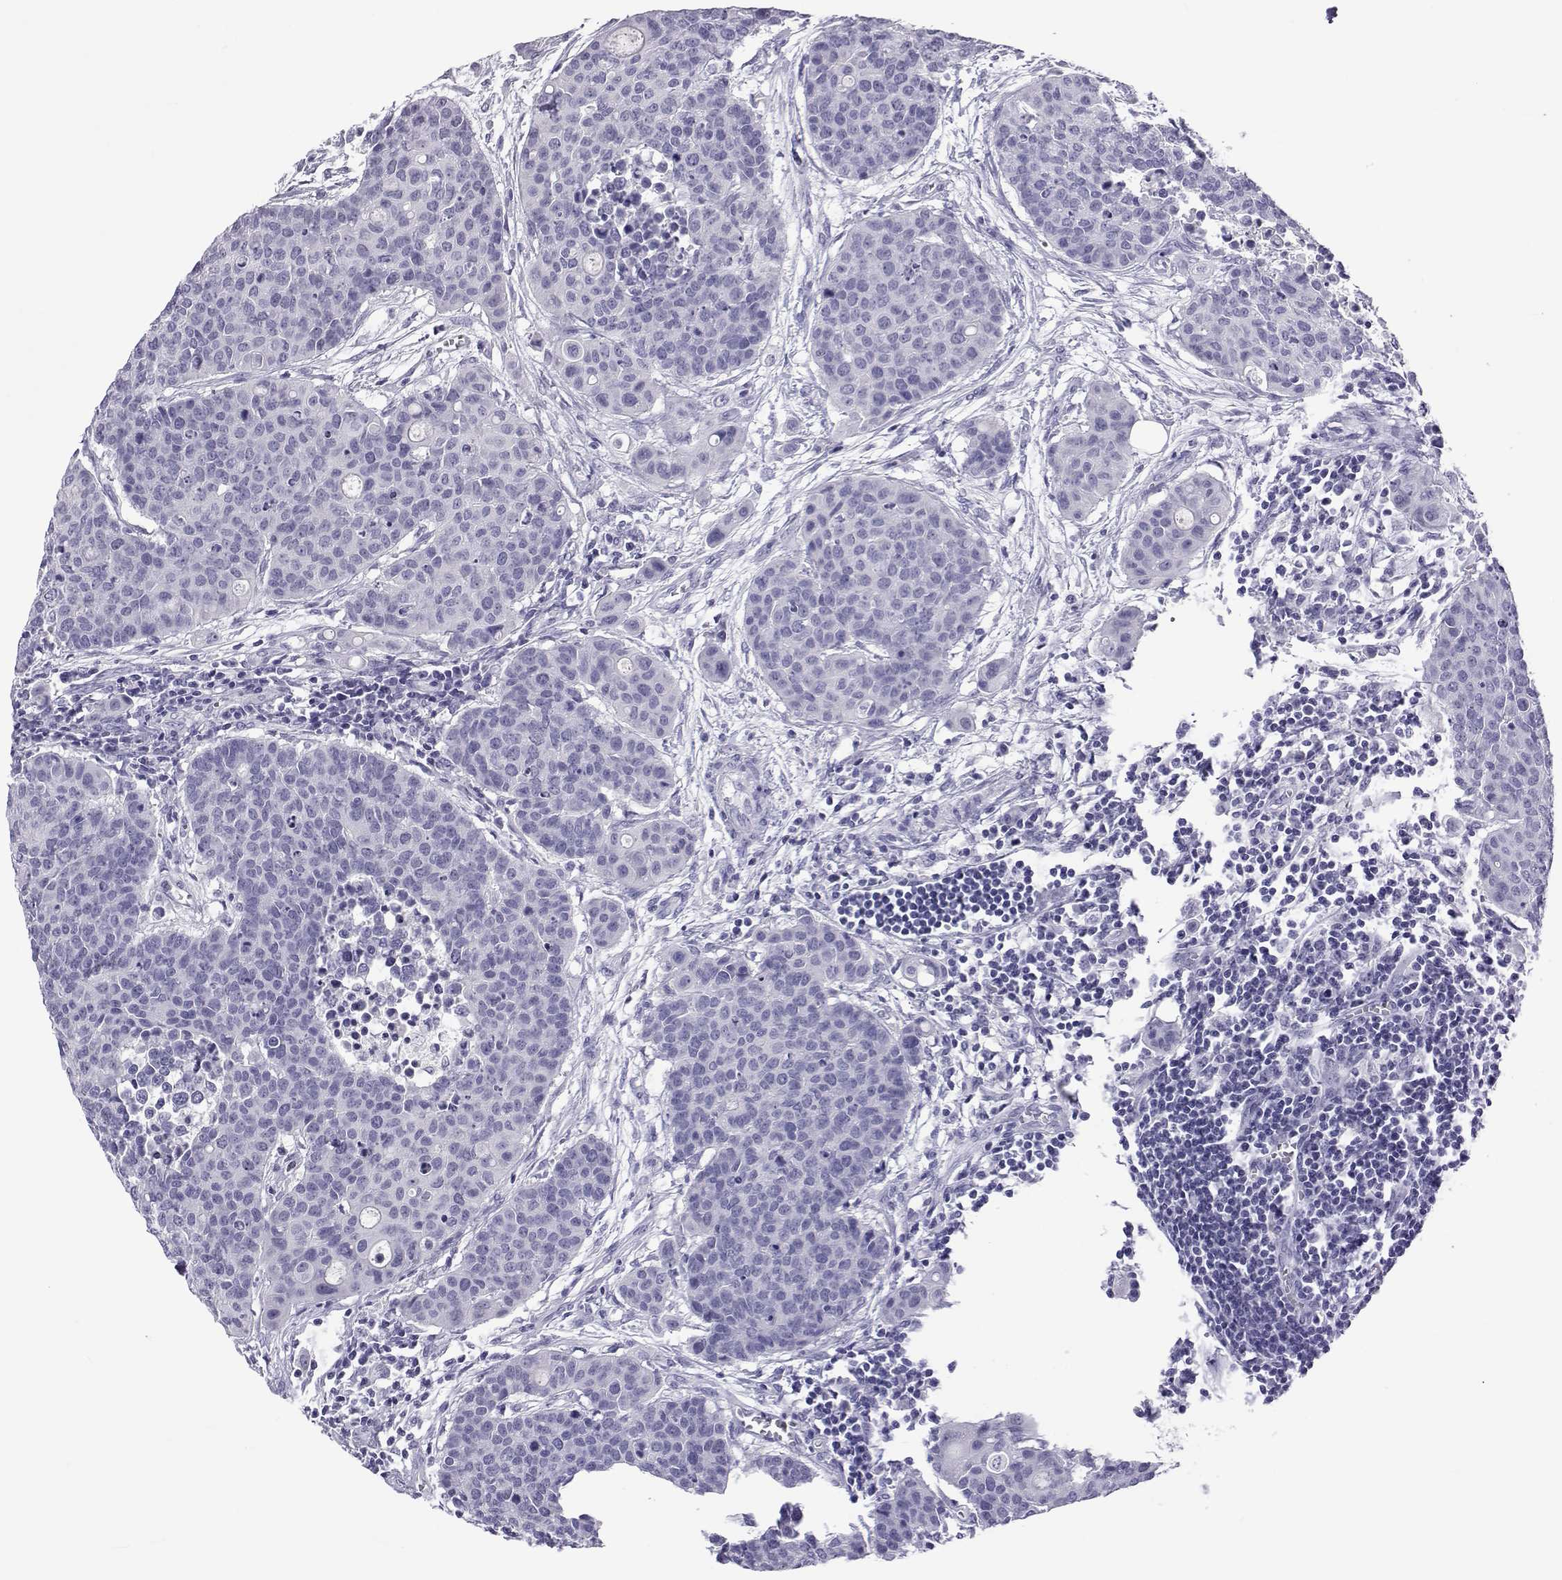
{"staining": {"intensity": "negative", "quantity": "none", "location": "none"}, "tissue": "carcinoid", "cell_type": "Tumor cells", "image_type": "cancer", "snomed": [{"axis": "morphology", "description": "Carcinoid, malignant, NOS"}, {"axis": "topography", "description": "Colon"}], "caption": "Tumor cells show no significant expression in carcinoid.", "gene": "ACTL7A", "patient": {"sex": "male", "age": 81}}